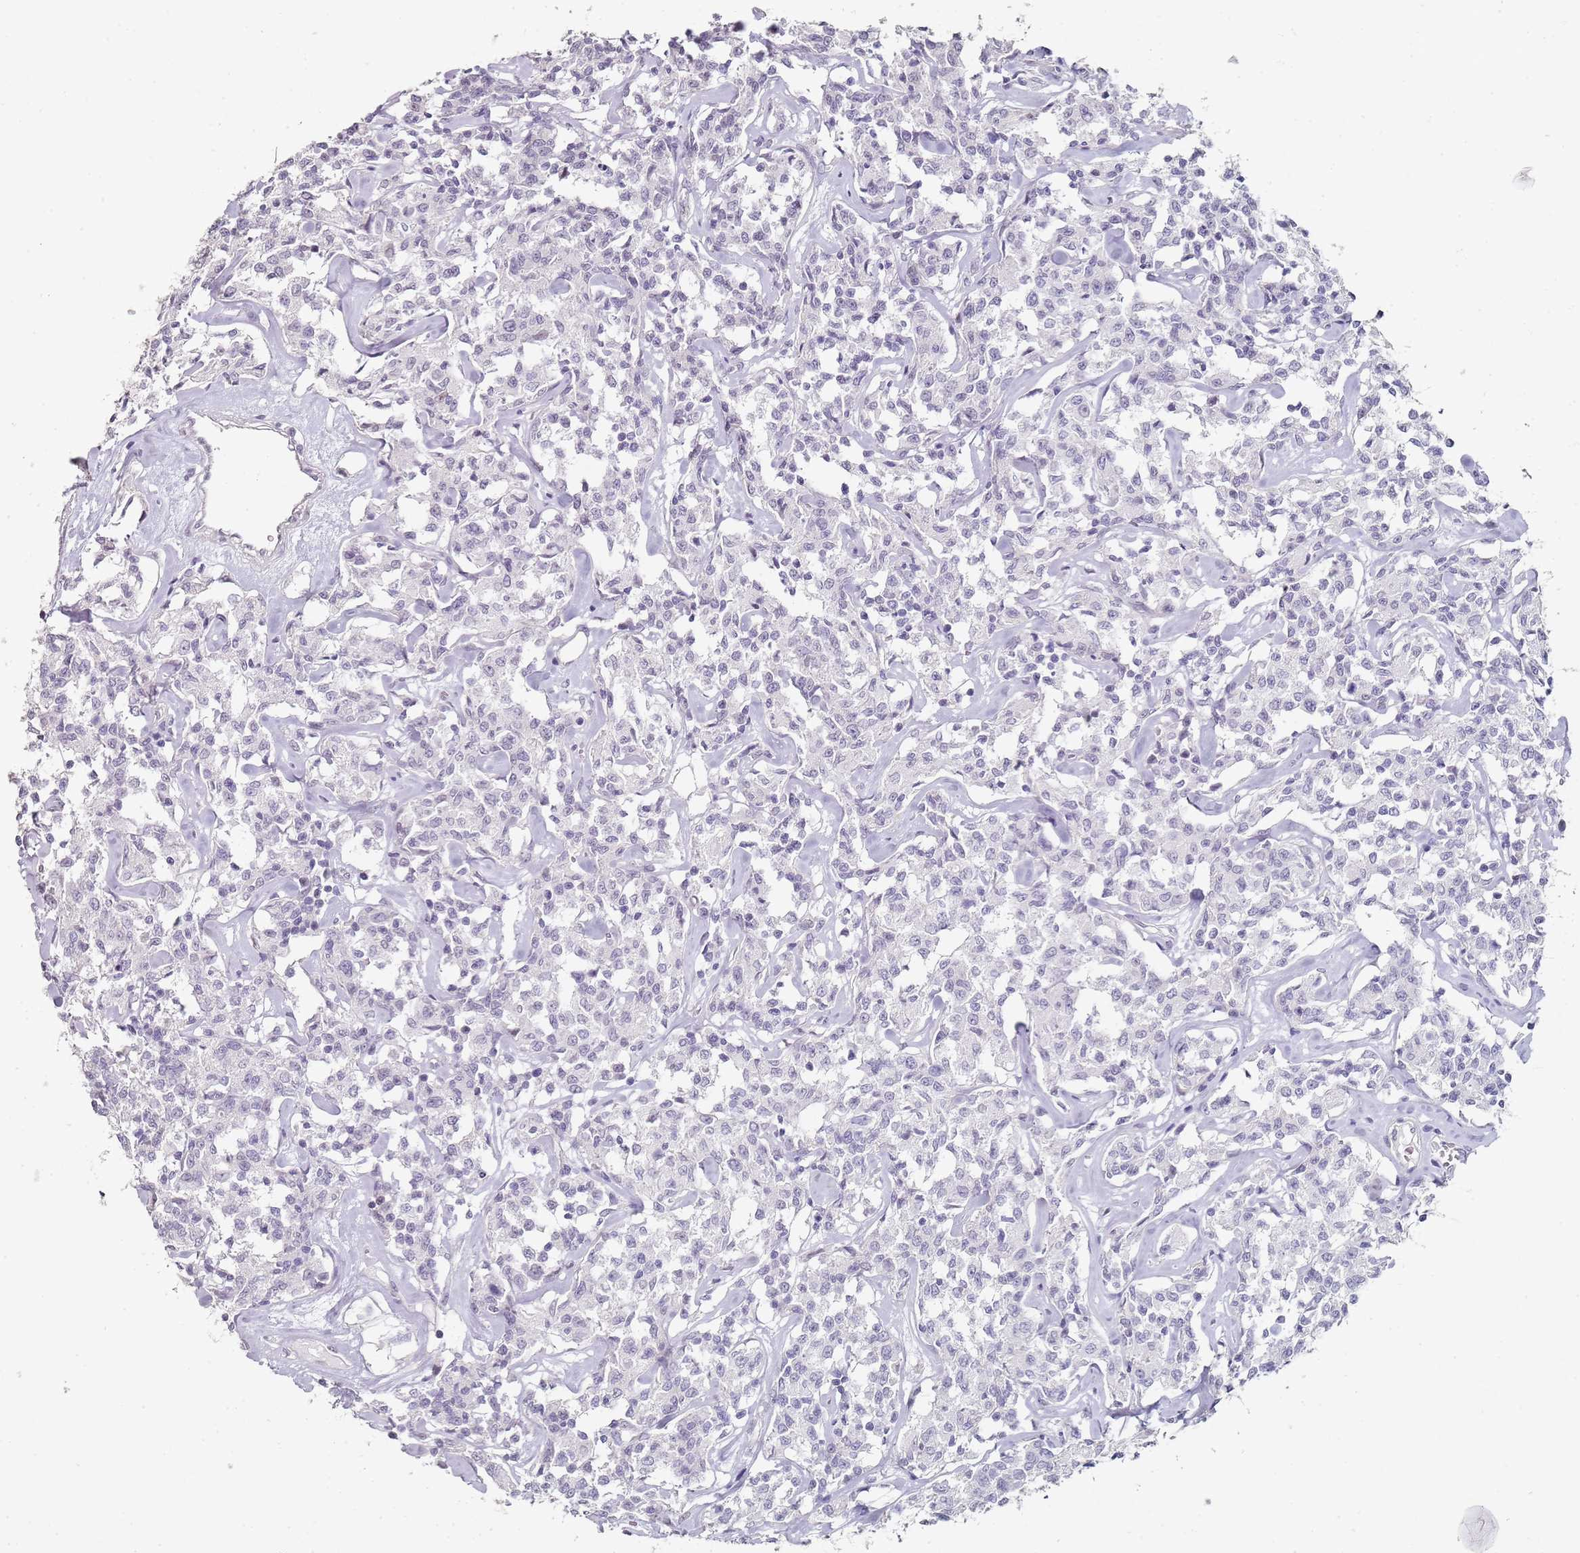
{"staining": {"intensity": "negative", "quantity": "none", "location": "none"}, "tissue": "lymphoma", "cell_type": "Tumor cells", "image_type": "cancer", "snomed": [{"axis": "morphology", "description": "Malignant lymphoma, non-Hodgkin's type, Low grade"}, {"axis": "topography", "description": "Small intestine"}], "caption": "A micrograph of low-grade malignant lymphoma, non-Hodgkin's type stained for a protein shows no brown staining in tumor cells.", "gene": "DNAH11", "patient": {"sex": "female", "age": 59}}